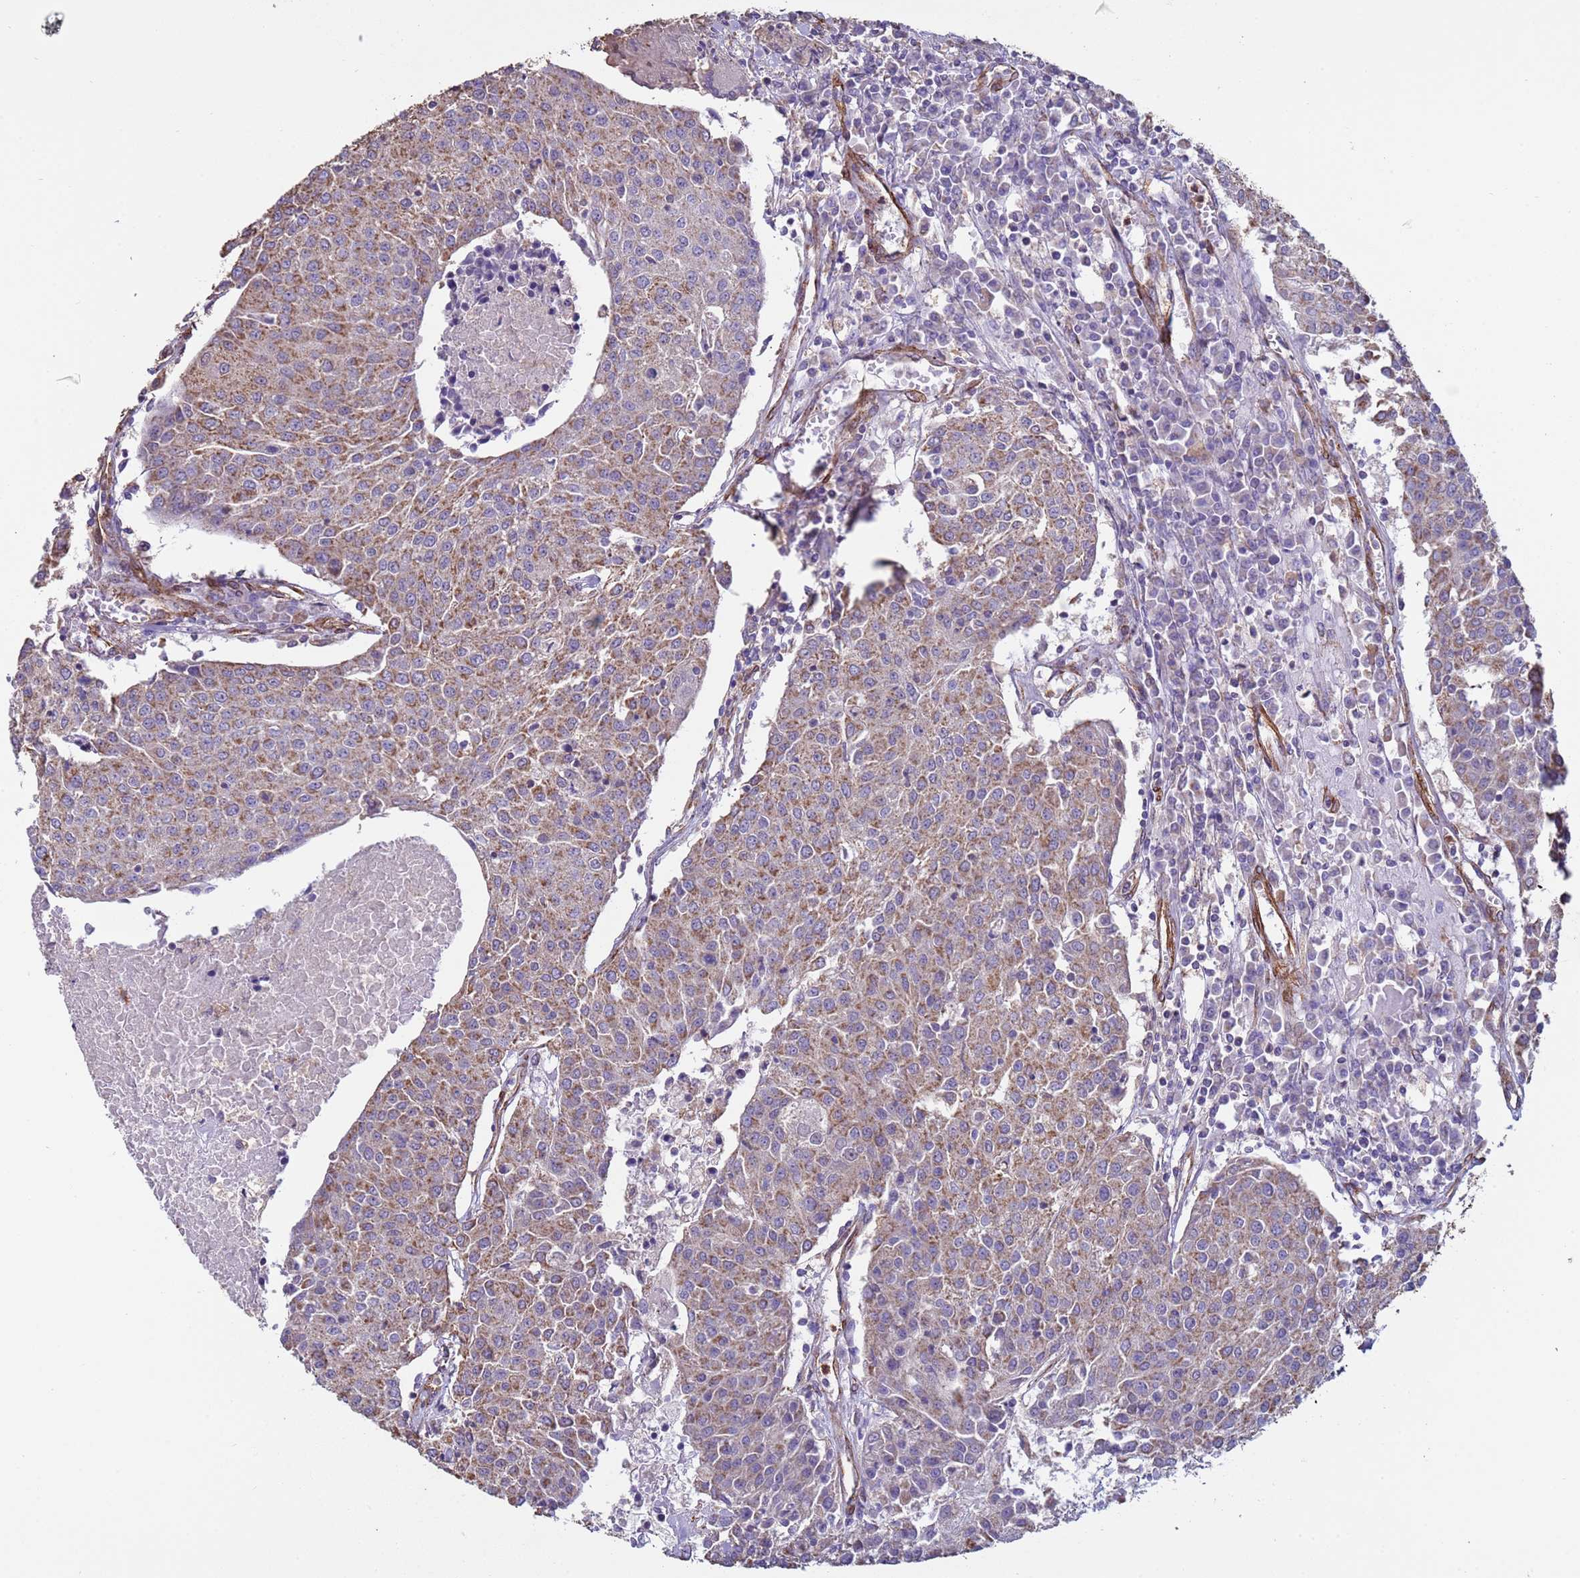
{"staining": {"intensity": "moderate", "quantity": "25%-75%", "location": "cytoplasmic/membranous"}, "tissue": "urothelial cancer", "cell_type": "Tumor cells", "image_type": "cancer", "snomed": [{"axis": "morphology", "description": "Urothelial carcinoma, High grade"}, {"axis": "topography", "description": "Urinary bladder"}], "caption": "The image demonstrates staining of high-grade urothelial carcinoma, revealing moderate cytoplasmic/membranous protein expression (brown color) within tumor cells.", "gene": "GASK1A", "patient": {"sex": "female", "age": 85}}